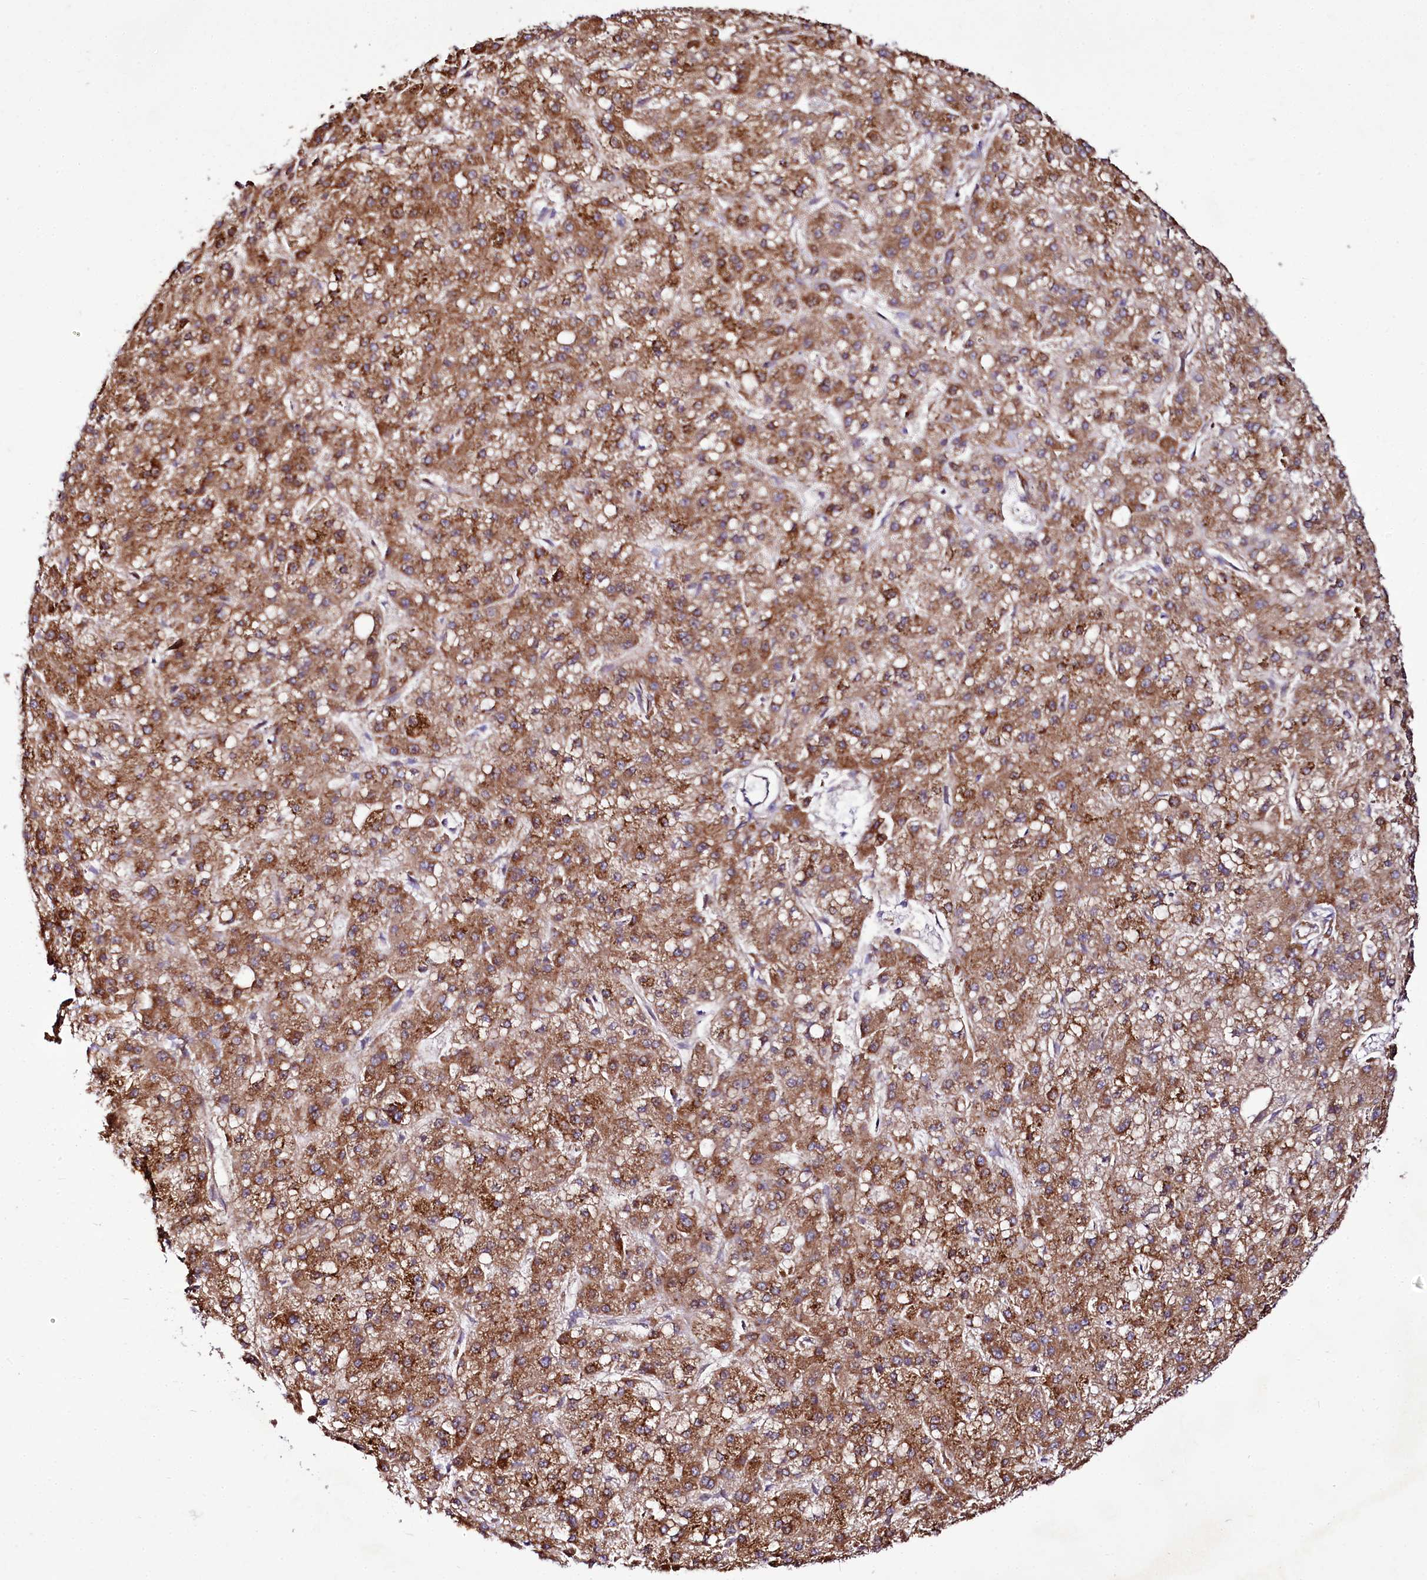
{"staining": {"intensity": "moderate", "quantity": ">75%", "location": "cytoplasmic/membranous"}, "tissue": "liver cancer", "cell_type": "Tumor cells", "image_type": "cancer", "snomed": [{"axis": "morphology", "description": "Carcinoma, Hepatocellular, NOS"}, {"axis": "topography", "description": "Liver"}], "caption": "Human liver cancer (hepatocellular carcinoma) stained with a protein marker demonstrates moderate staining in tumor cells.", "gene": "ZC3H12C", "patient": {"sex": "male", "age": 67}}